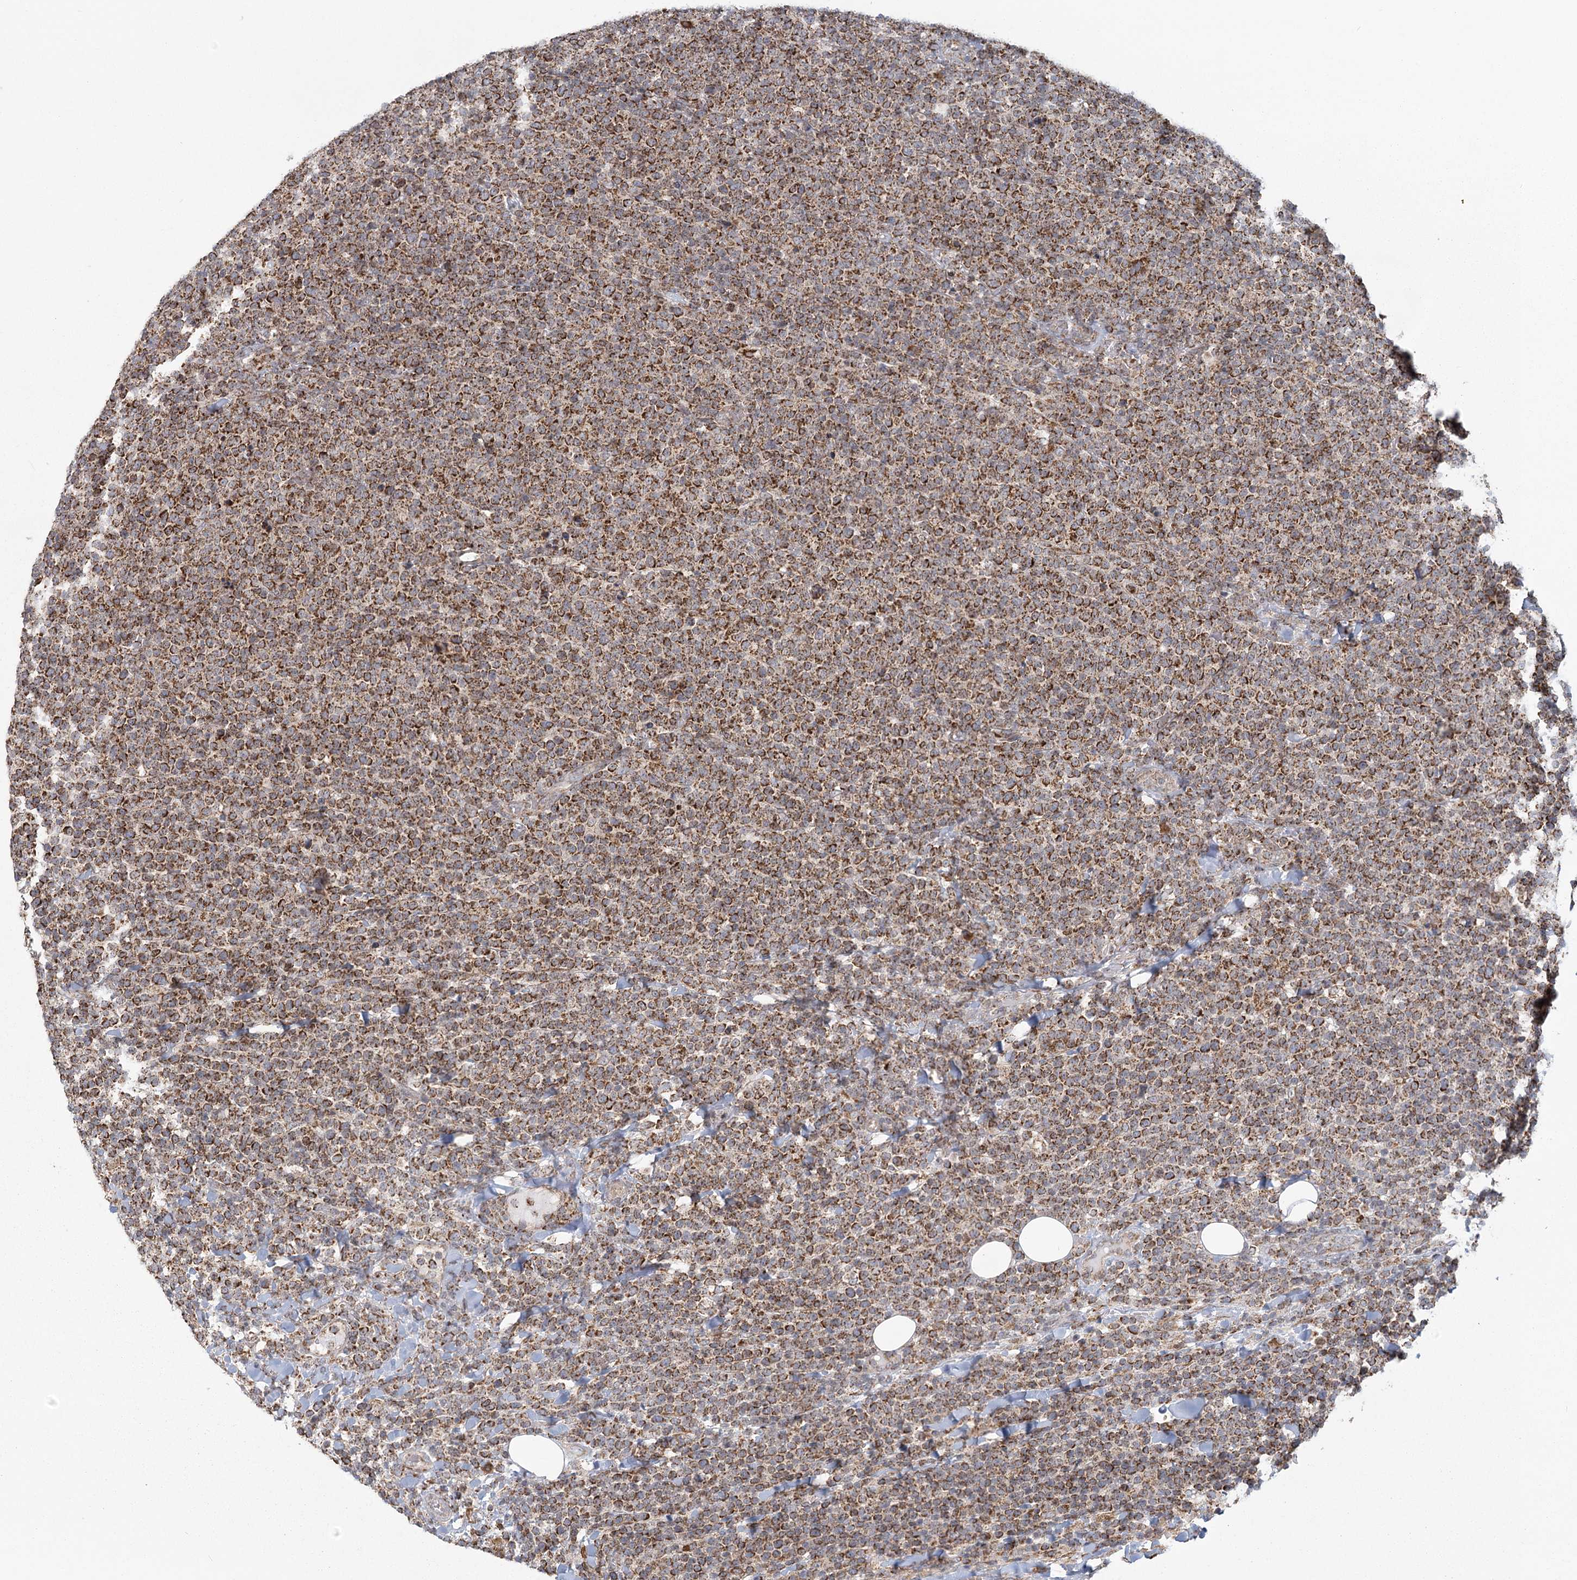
{"staining": {"intensity": "moderate", "quantity": ">75%", "location": "cytoplasmic/membranous"}, "tissue": "lymphoma", "cell_type": "Tumor cells", "image_type": "cancer", "snomed": [{"axis": "morphology", "description": "Malignant lymphoma, non-Hodgkin's type, High grade"}, {"axis": "topography", "description": "Lymph node"}], "caption": "High-power microscopy captured an immunohistochemistry histopathology image of malignant lymphoma, non-Hodgkin's type (high-grade), revealing moderate cytoplasmic/membranous staining in approximately >75% of tumor cells. (Brightfield microscopy of DAB IHC at high magnification).", "gene": "LACTB", "patient": {"sex": "male", "age": 61}}